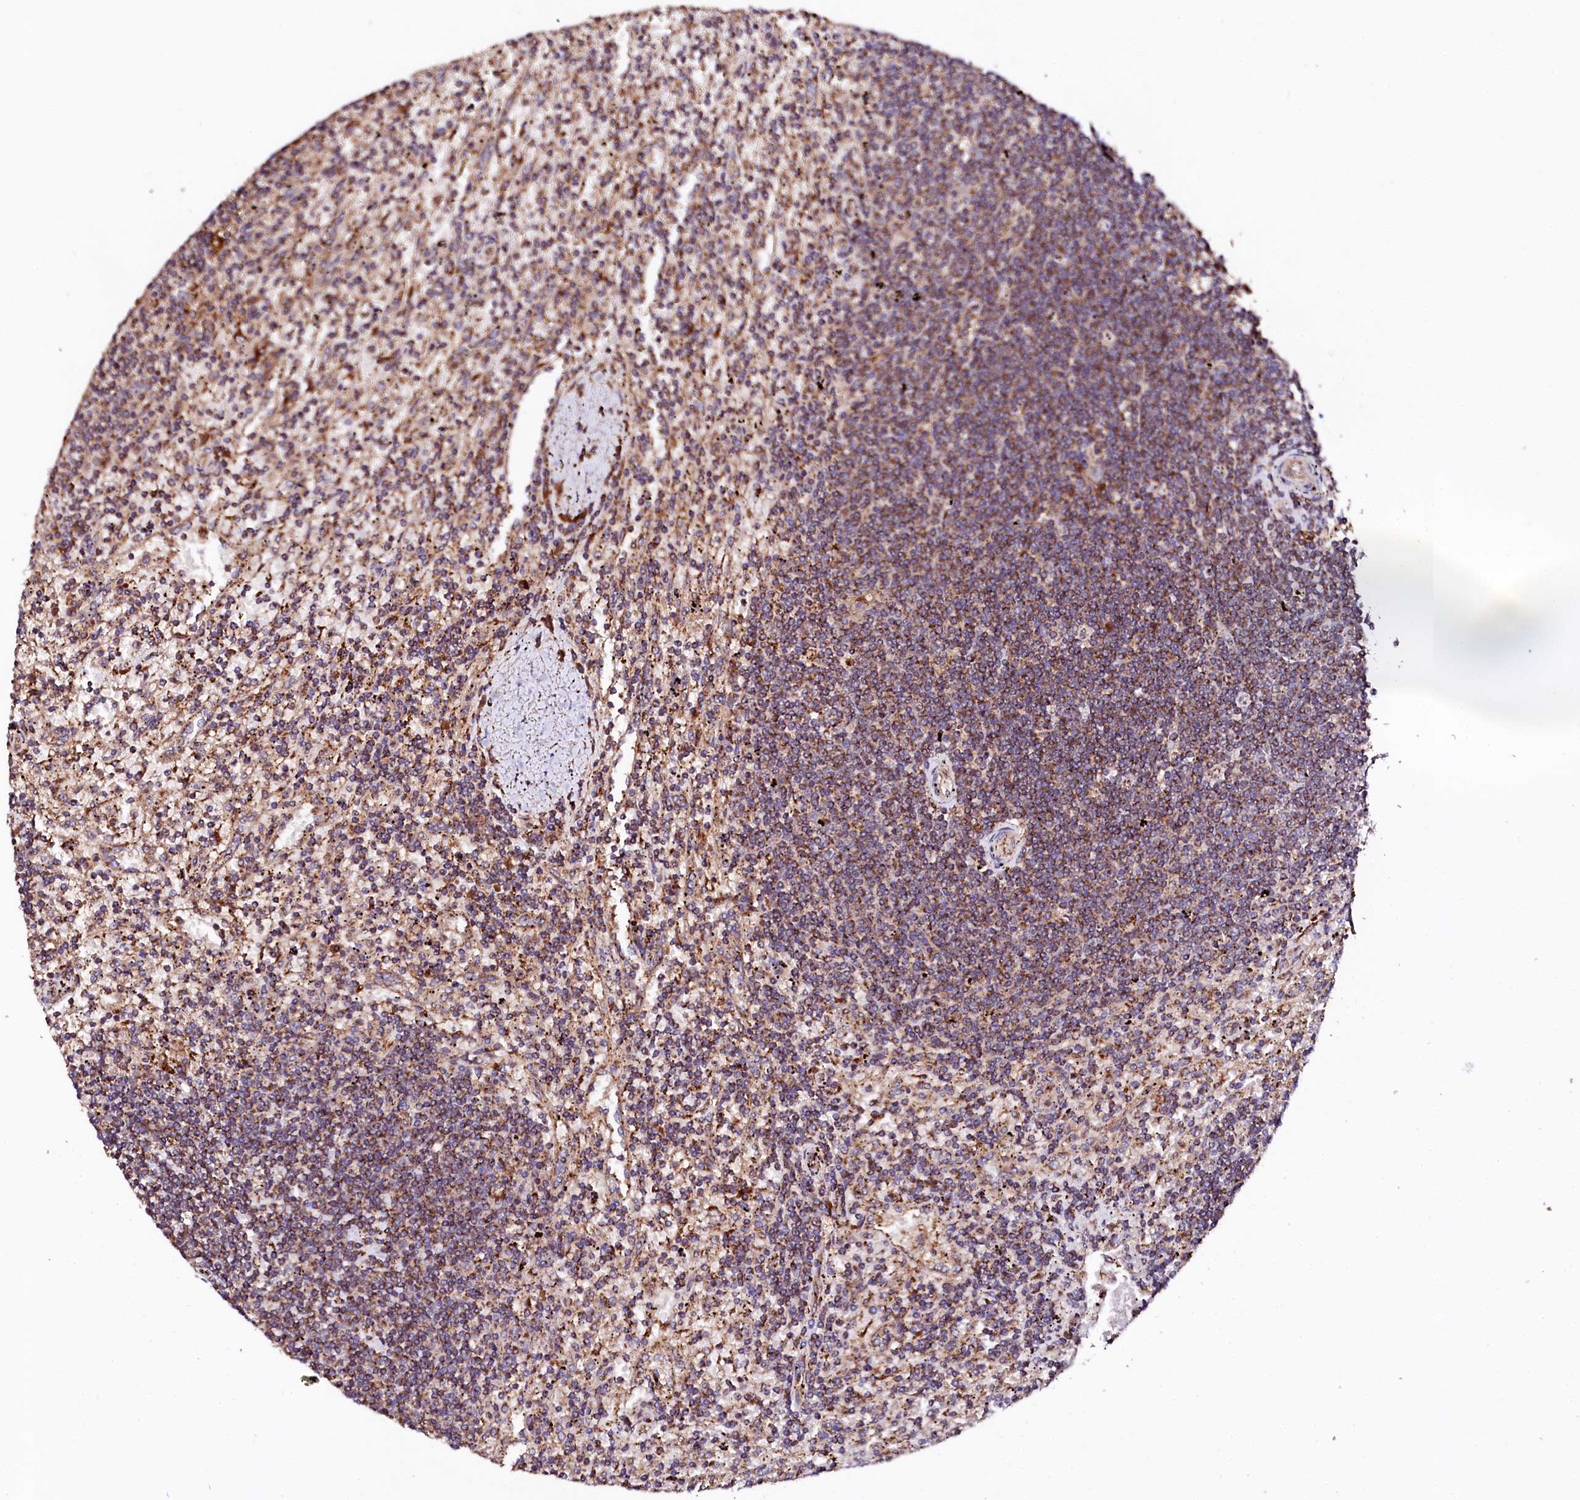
{"staining": {"intensity": "moderate", "quantity": ">75%", "location": "cytoplasmic/membranous"}, "tissue": "lymphoma", "cell_type": "Tumor cells", "image_type": "cancer", "snomed": [{"axis": "morphology", "description": "Malignant lymphoma, non-Hodgkin's type, Low grade"}, {"axis": "topography", "description": "Spleen"}], "caption": "Human lymphoma stained with a protein marker exhibits moderate staining in tumor cells.", "gene": "ST3GAL1", "patient": {"sex": "male", "age": 76}}